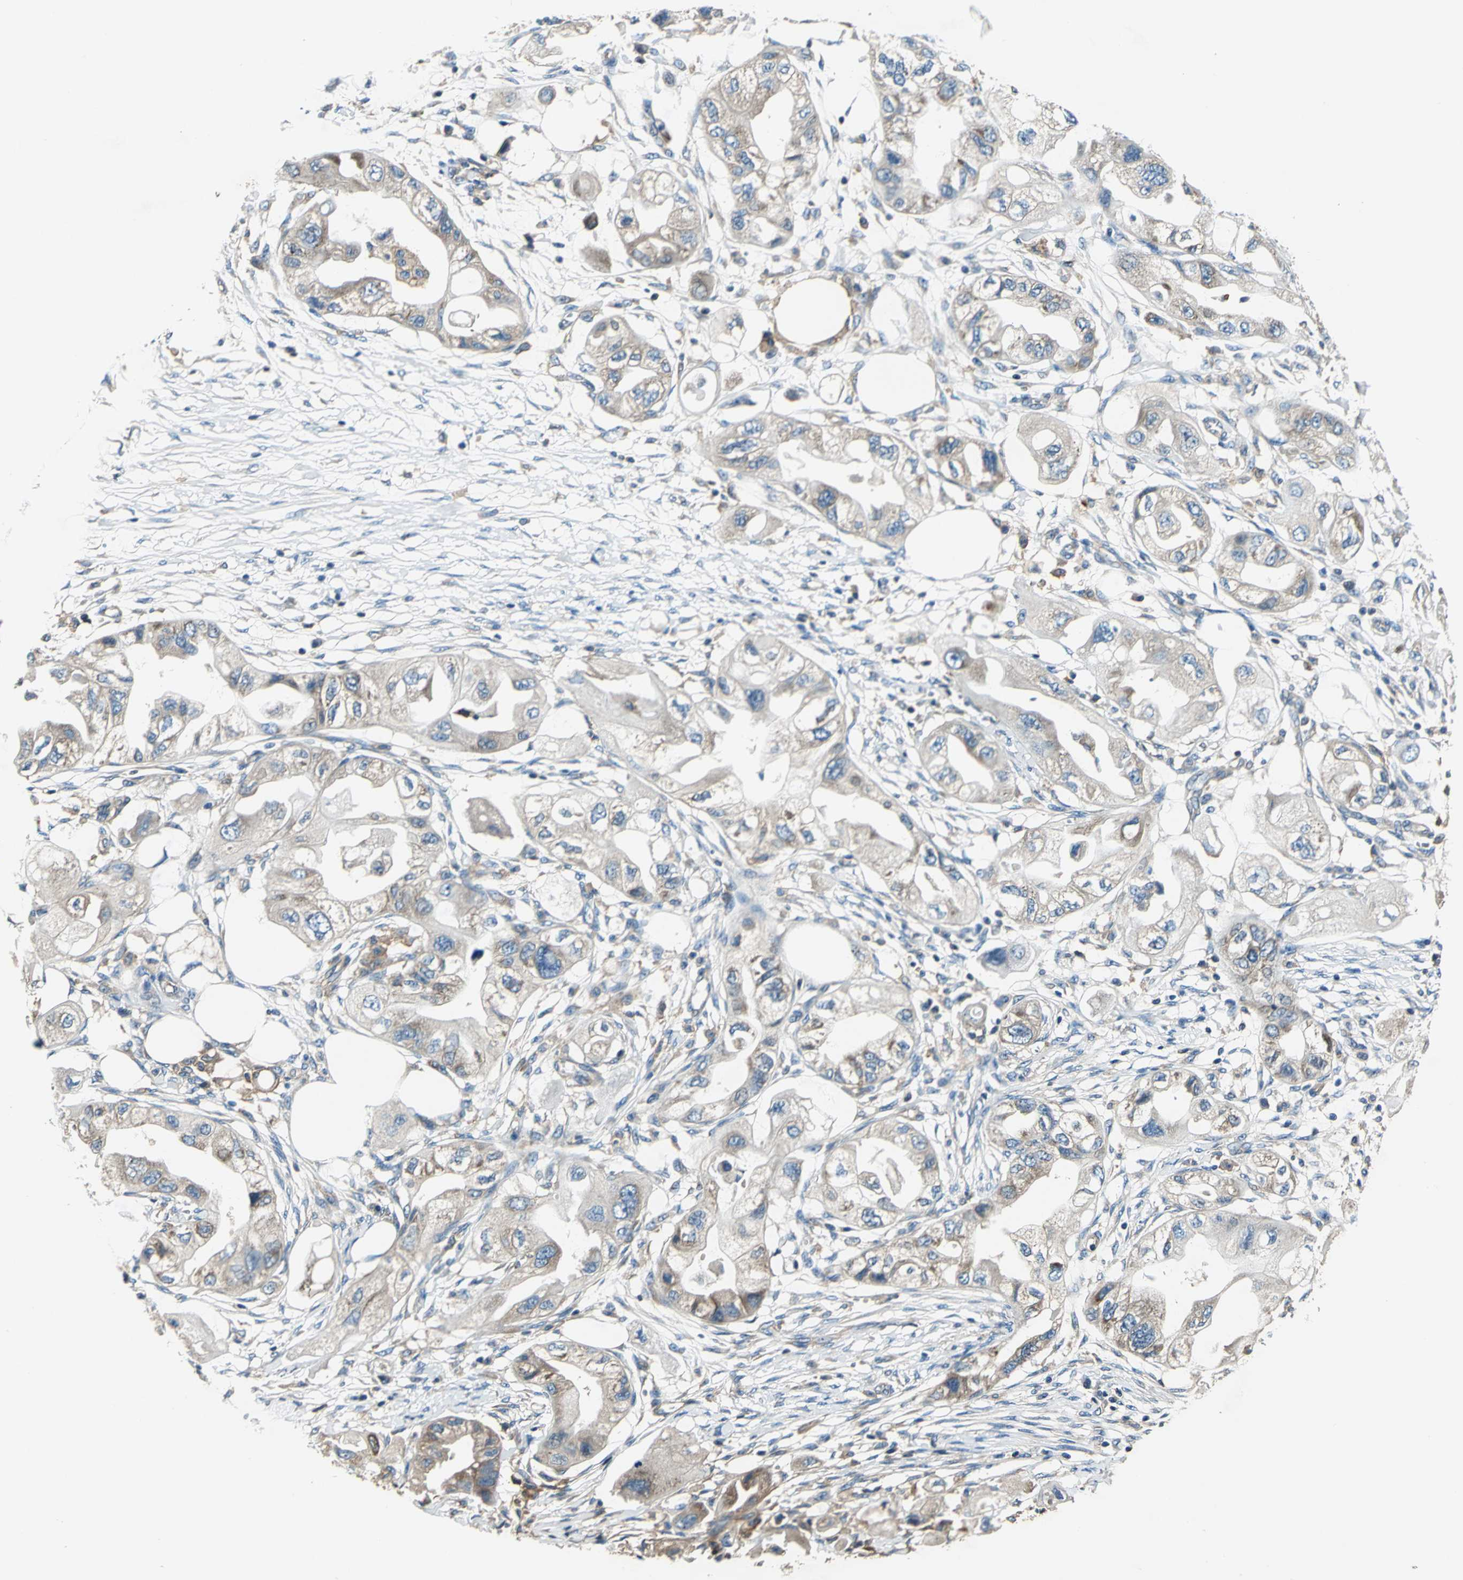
{"staining": {"intensity": "weak", "quantity": ">75%", "location": "cytoplasmic/membranous"}, "tissue": "endometrial cancer", "cell_type": "Tumor cells", "image_type": "cancer", "snomed": [{"axis": "morphology", "description": "Adenocarcinoma, NOS"}, {"axis": "topography", "description": "Endometrium"}], "caption": "Adenocarcinoma (endometrial) stained for a protein reveals weak cytoplasmic/membranous positivity in tumor cells.", "gene": "DDX3Y", "patient": {"sex": "female", "age": 67}}